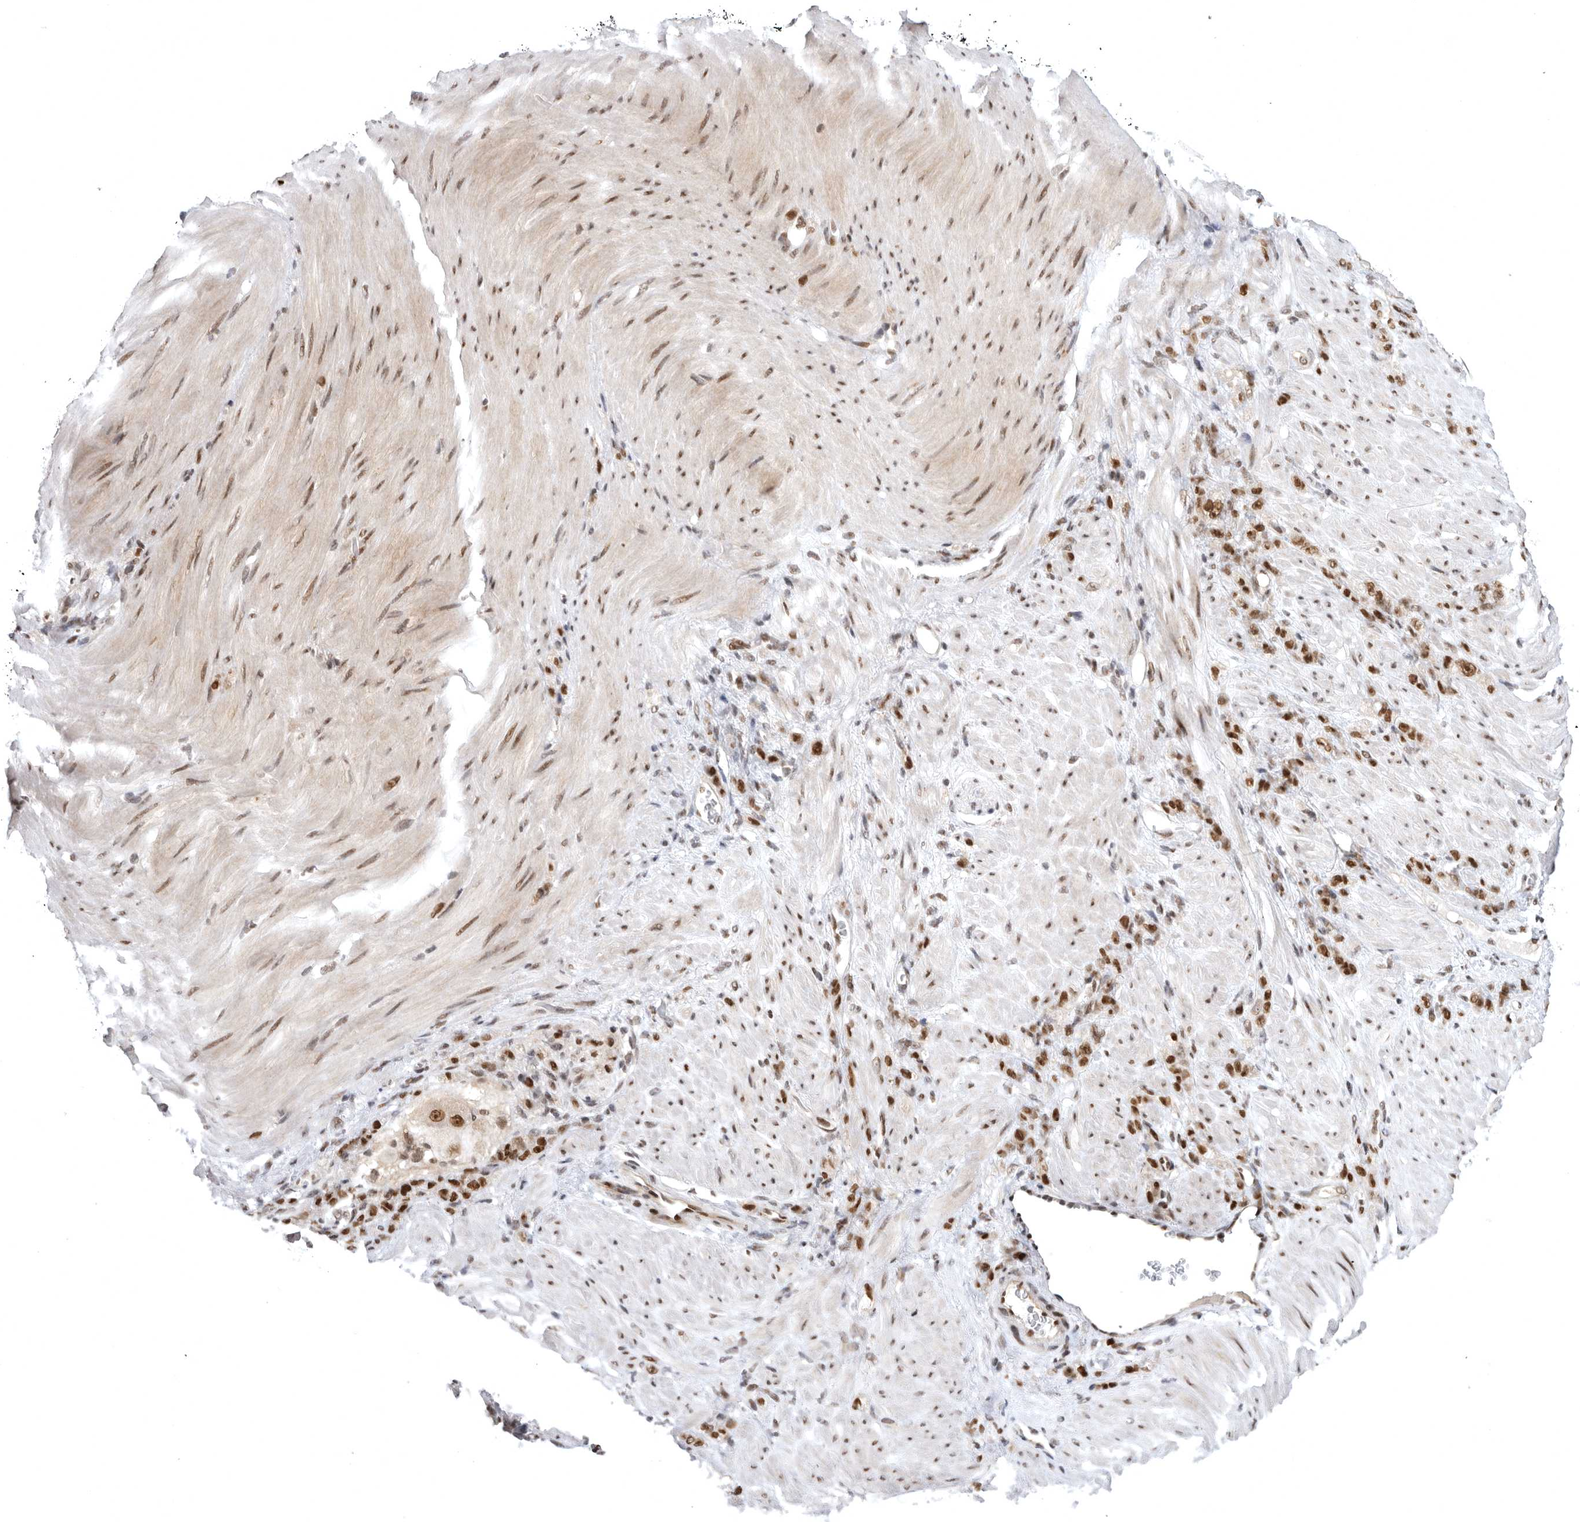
{"staining": {"intensity": "strong", "quantity": ">75%", "location": "nuclear"}, "tissue": "stomach cancer", "cell_type": "Tumor cells", "image_type": "cancer", "snomed": [{"axis": "morphology", "description": "Normal tissue, NOS"}, {"axis": "morphology", "description": "Adenocarcinoma, NOS"}, {"axis": "topography", "description": "Stomach"}], "caption": "A photomicrograph showing strong nuclear positivity in approximately >75% of tumor cells in stomach cancer, as visualized by brown immunohistochemical staining.", "gene": "ZNF830", "patient": {"sex": "male", "age": 82}}